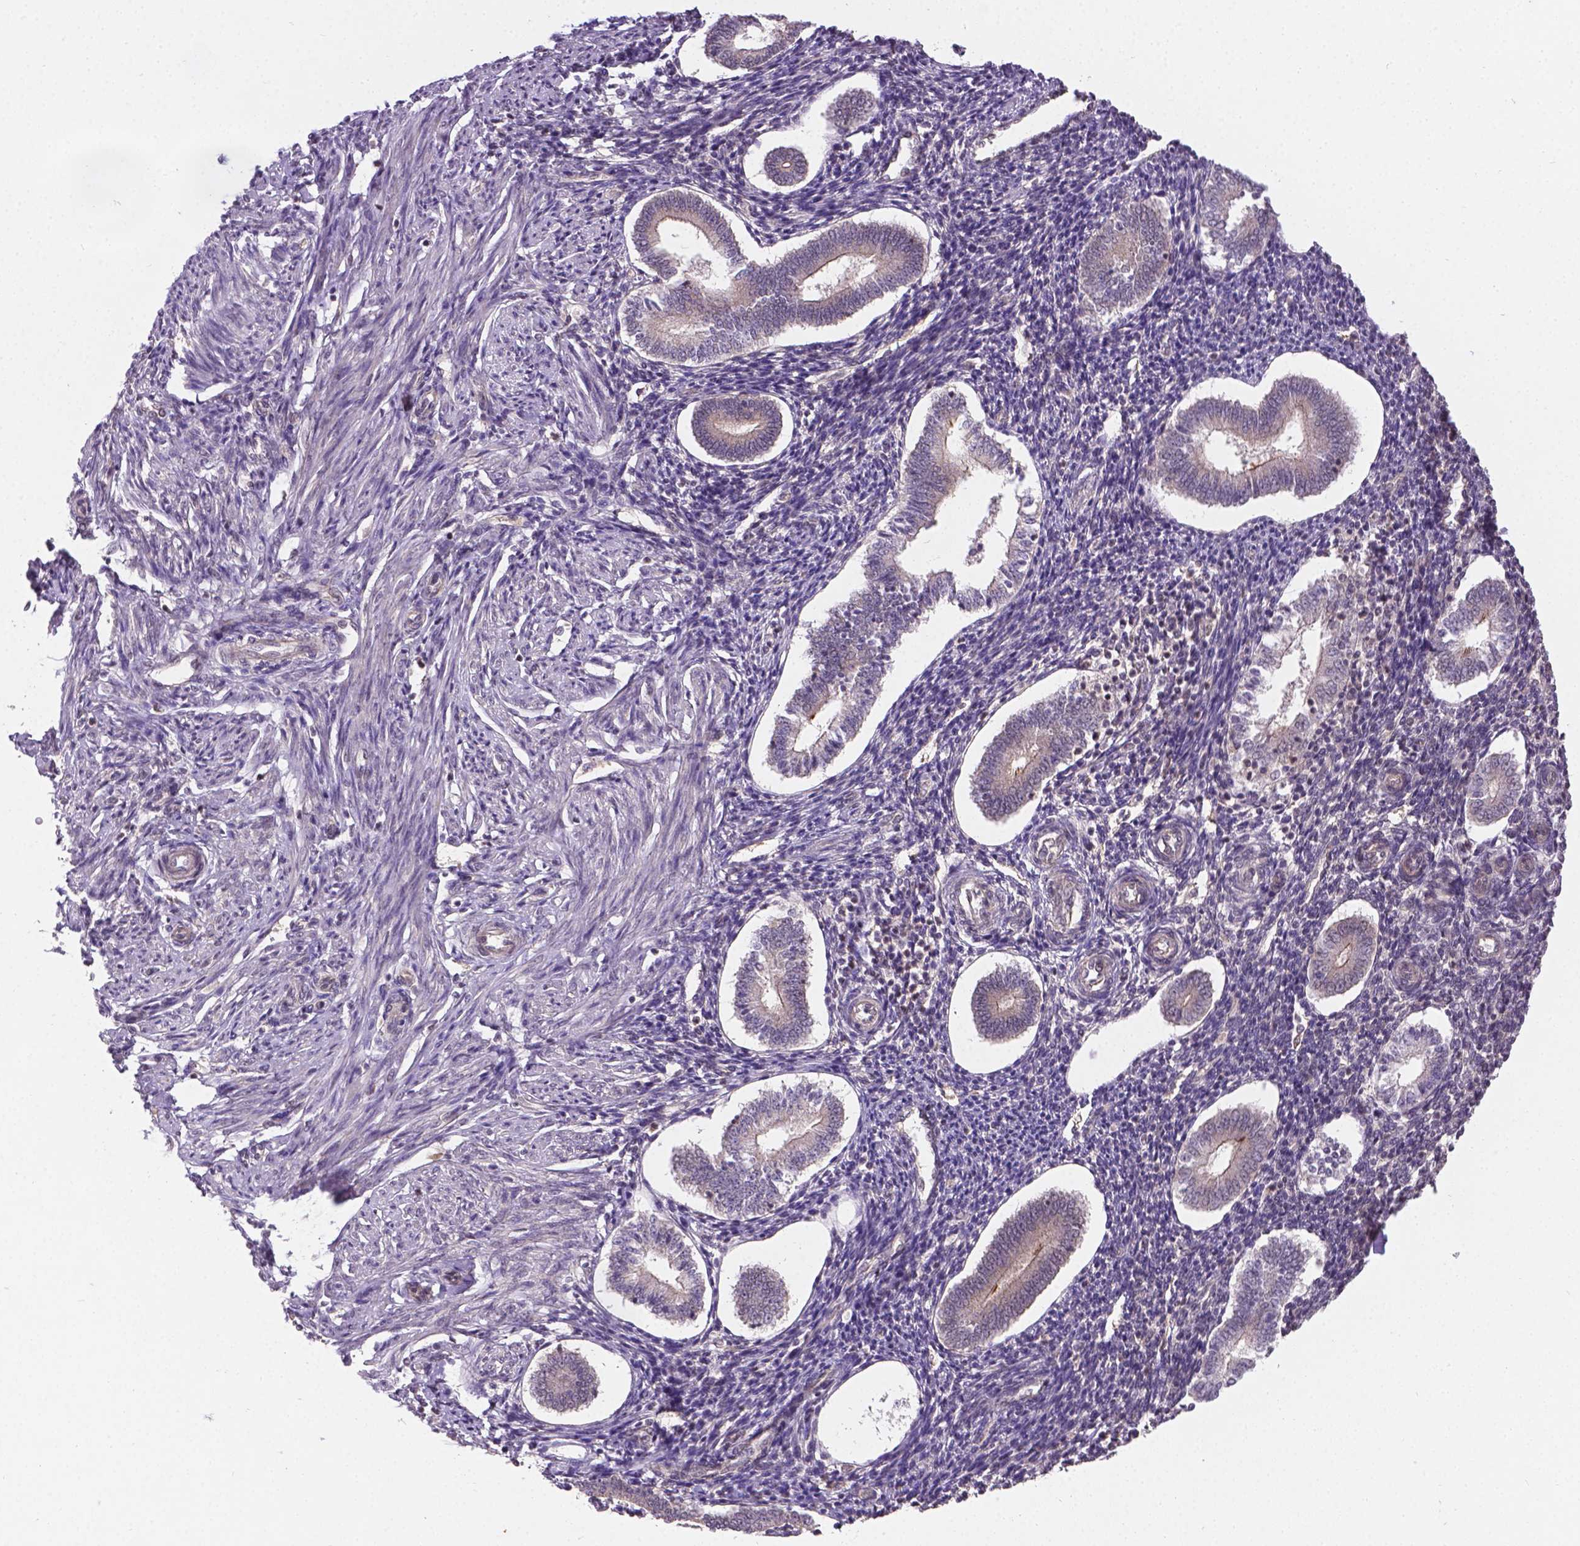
{"staining": {"intensity": "weak", "quantity": "<25%", "location": "nuclear"}, "tissue": "endometrium", "cell_type": "Cells in endometrial stroma", "image_type": "normal", "snomed": [{"axis": "morphology", "description": "Normal tissue, NOS"}, {"axis": "topography", "description": "Endometrium"}], "caption": "DAB immunohistochemical staining of unremarkable human endometrium demonstrates no significant expression in cells in endometrial stroma.", "gene": "ANKRD54", "patient": {"sex": "female", "age": 40}}